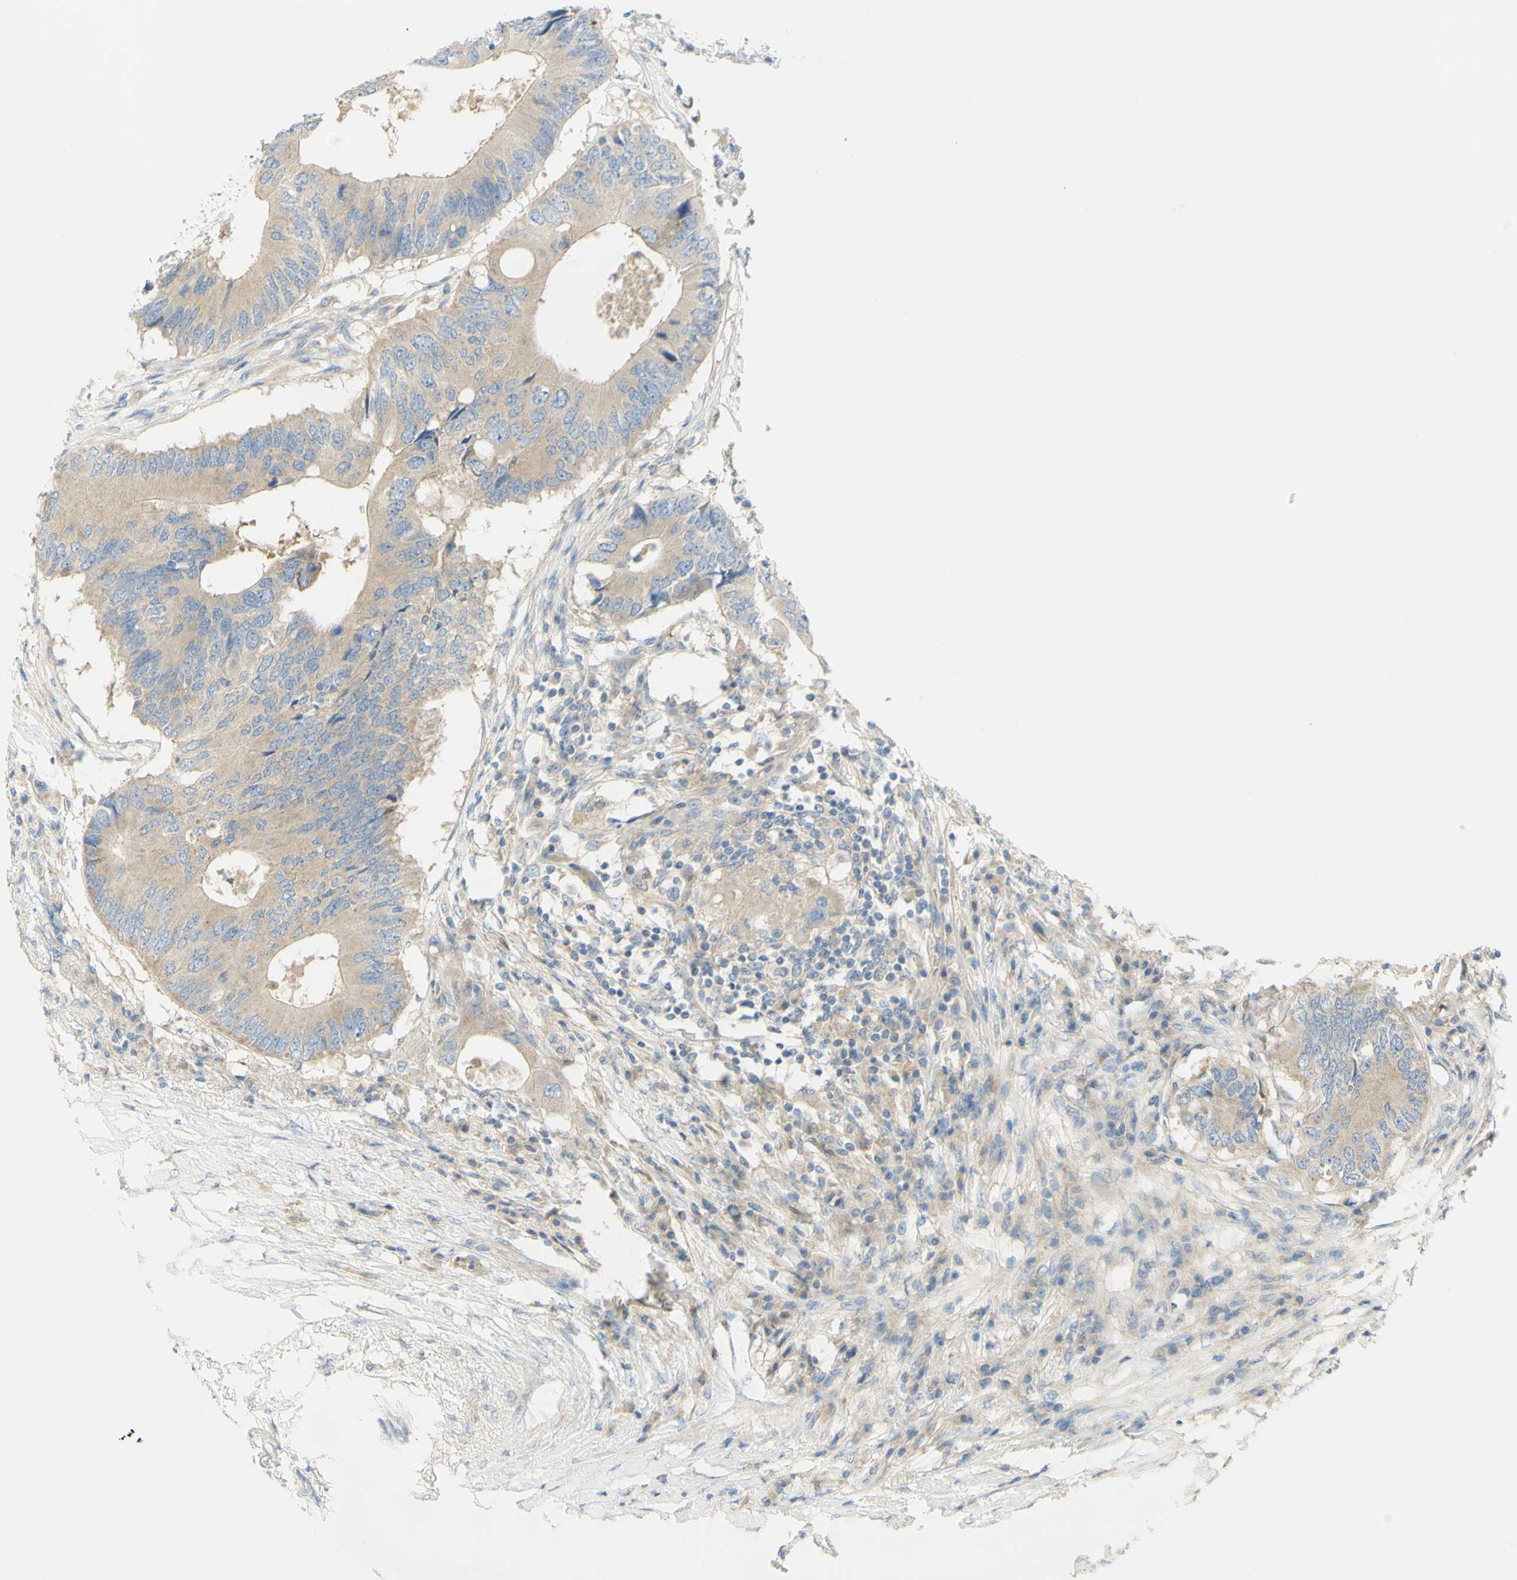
{"staining": {"intensity": "weak", "quantity": ">75%", "location": "cytoplasmic/membranous"}, "tissue": "colorectal cancer", "cell_type": "Tumor cells", "image_type": "cancer", "snomed": [{"axis": "morphology", "description": "Adenocarcinoma, NOS"}, {"axis": "topography", "description": "Colon"}], "caption": "A brown stain highlights weak cytoplasmic/membranous staining of a protein in colorectal cancer tumor cells.", "gene": "GCNT3", "patient": {"sex": "male", "age": 71}}